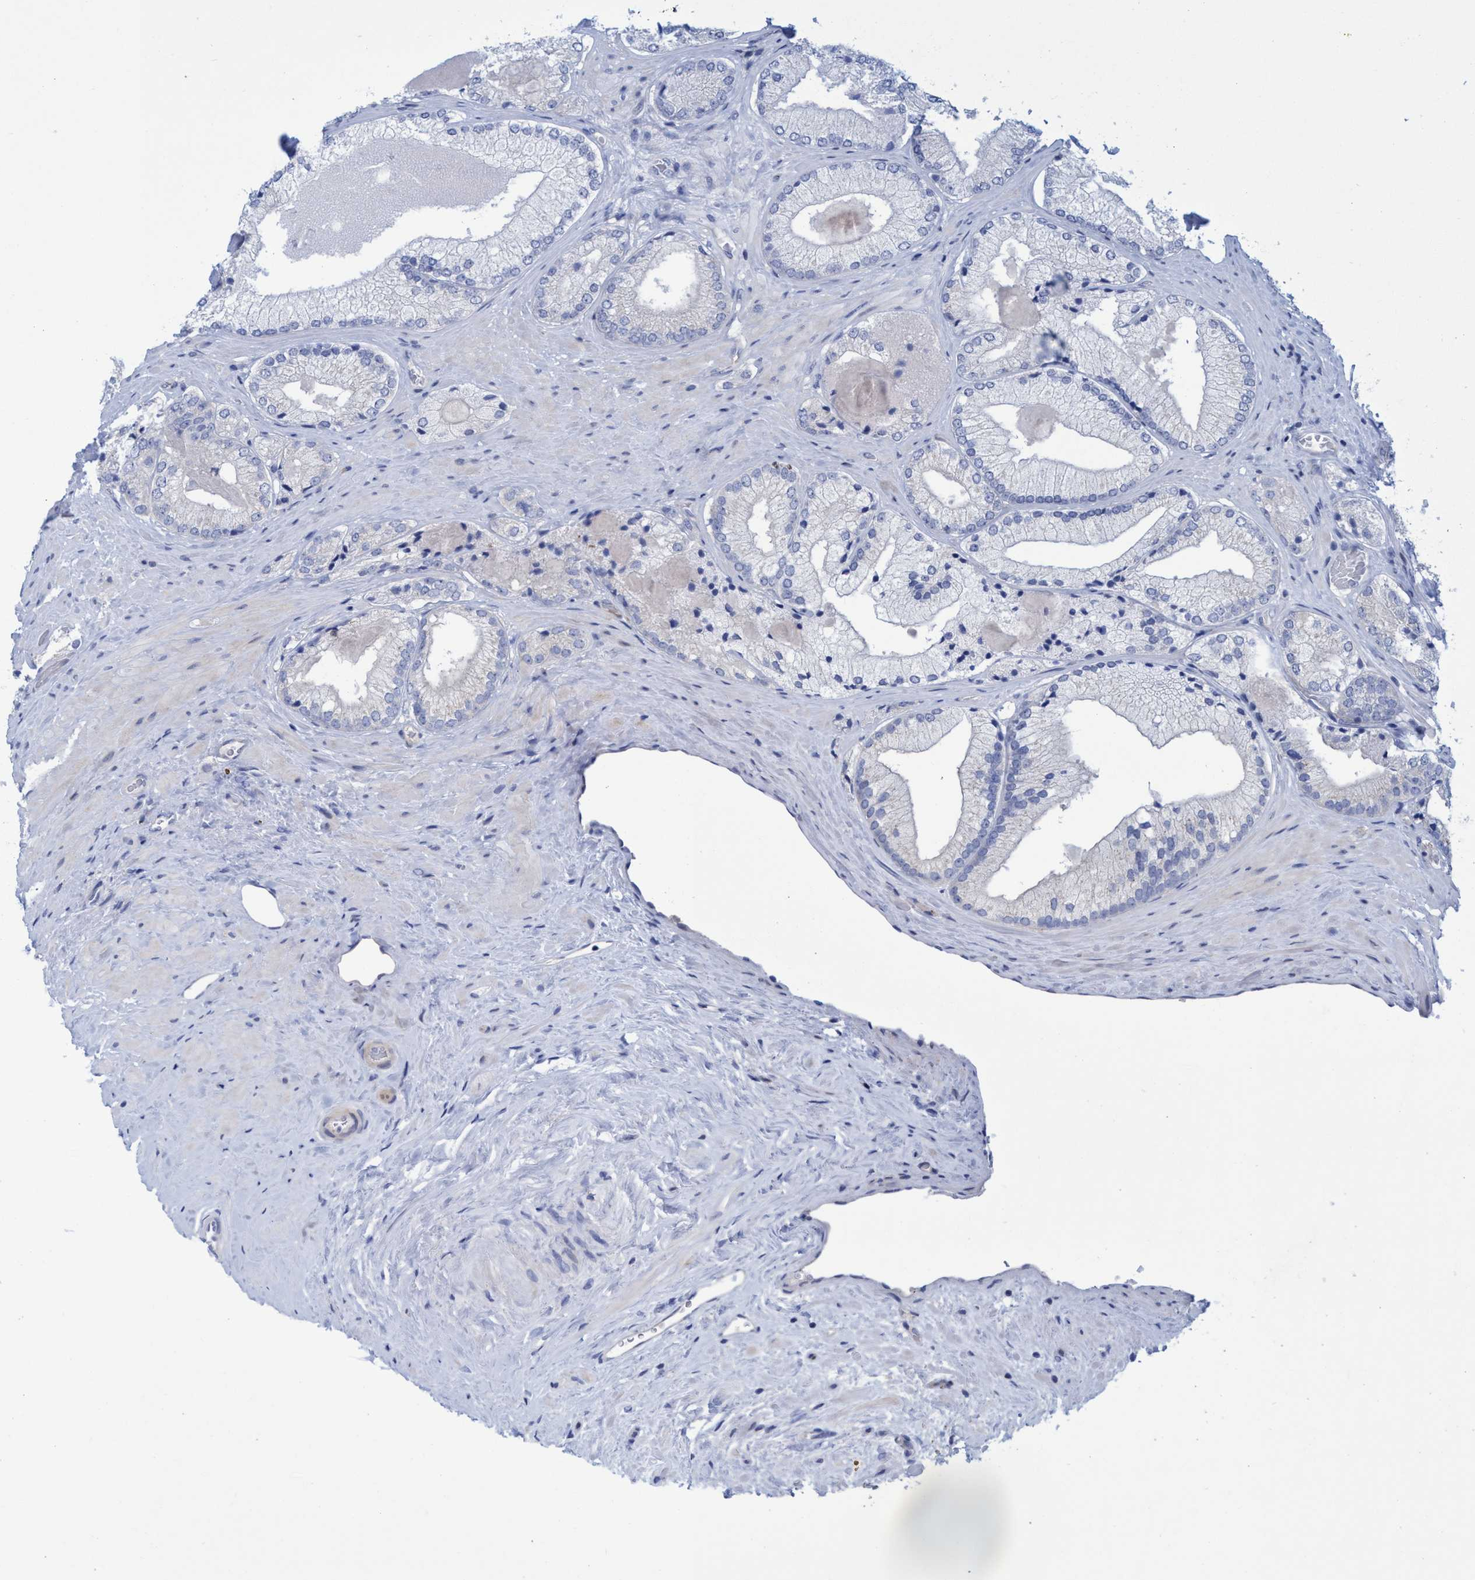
{"staining": {"intensity": "negative", "quantity": "none", "location": "none"}, "tissue": "prostate cancer", "cell_type": "Tumor cells", "image_type": "cancer", "snomed": [{"axis": "morphology", "description": "Adenocarcinoma, Low grade"}, {"axis": "topography", "description": "Prostate"}], "caption": "Prostate cancer (adenocarcinoma (low-grade)) was stained to show a protein in brown. There is no significant staining in tumor cells. (Immunohistochemistry (ihc), brightfield microscopy, high magnification).", "gene": "R3HCC1", "patient": {"sex": "male", "age": 65}}